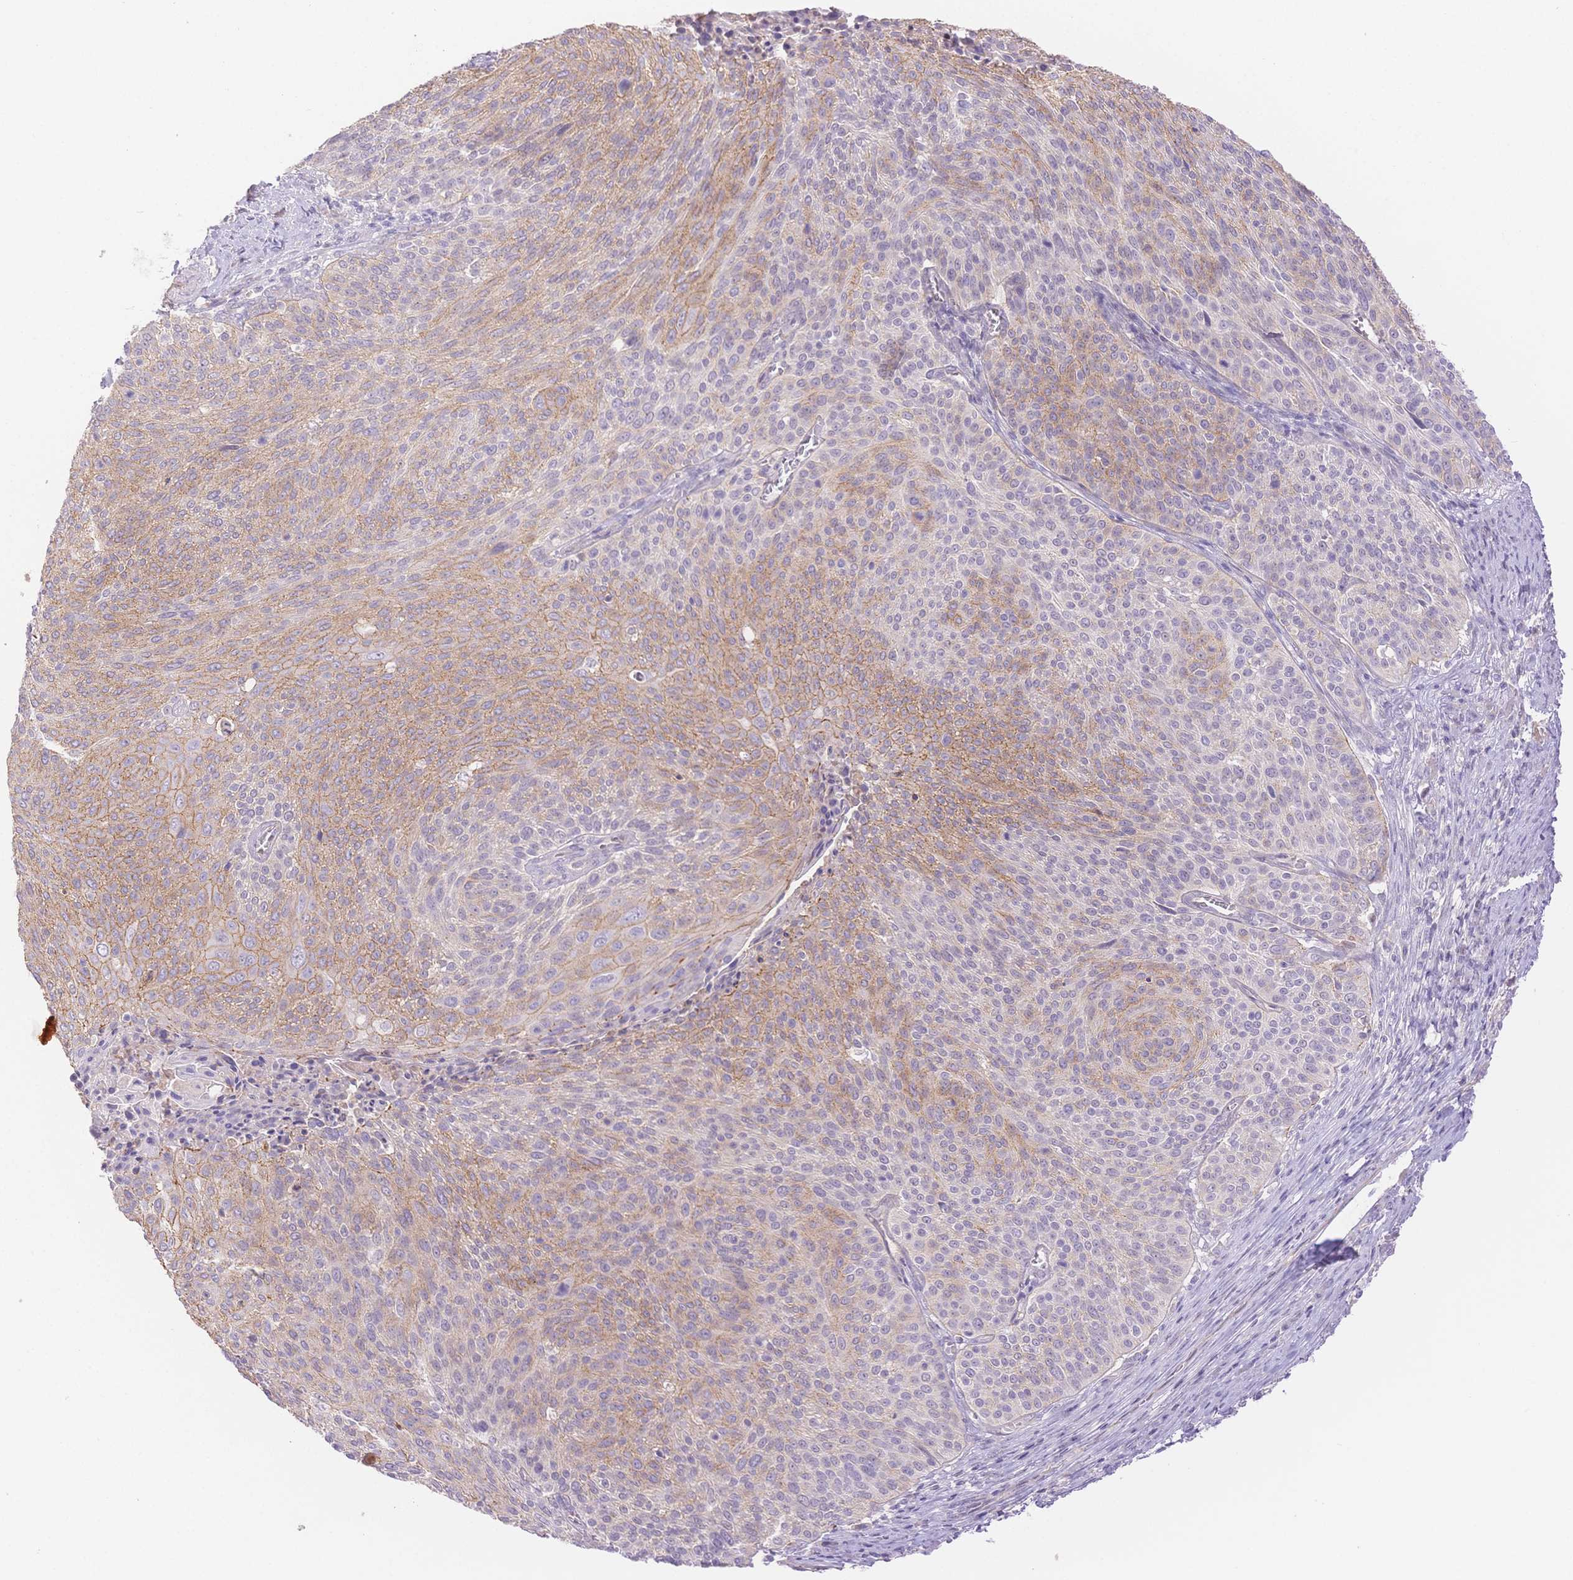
{"staining": {"intensity": "weak", "quantity": "25%-75%", "location": "cytoplasmic/membranous"}, "tissue": "cervical cancer", "cell_type": "Tumor cells", "image_type": "cancer", "snomed": [{"axis": "morphology", "description": "Squamous cell carcinoma, NOS"}, {"axis": "topography", "description": "Cervix"}], "caption": "Protein expression analysis of squamous cell carcinoma (cervical) displays weak cytoplasmic/membranous positivity in approximately 25%-75% of tumor cells.", "gene": "WDR54", "patient": {"sex": "female", "age": 31}}